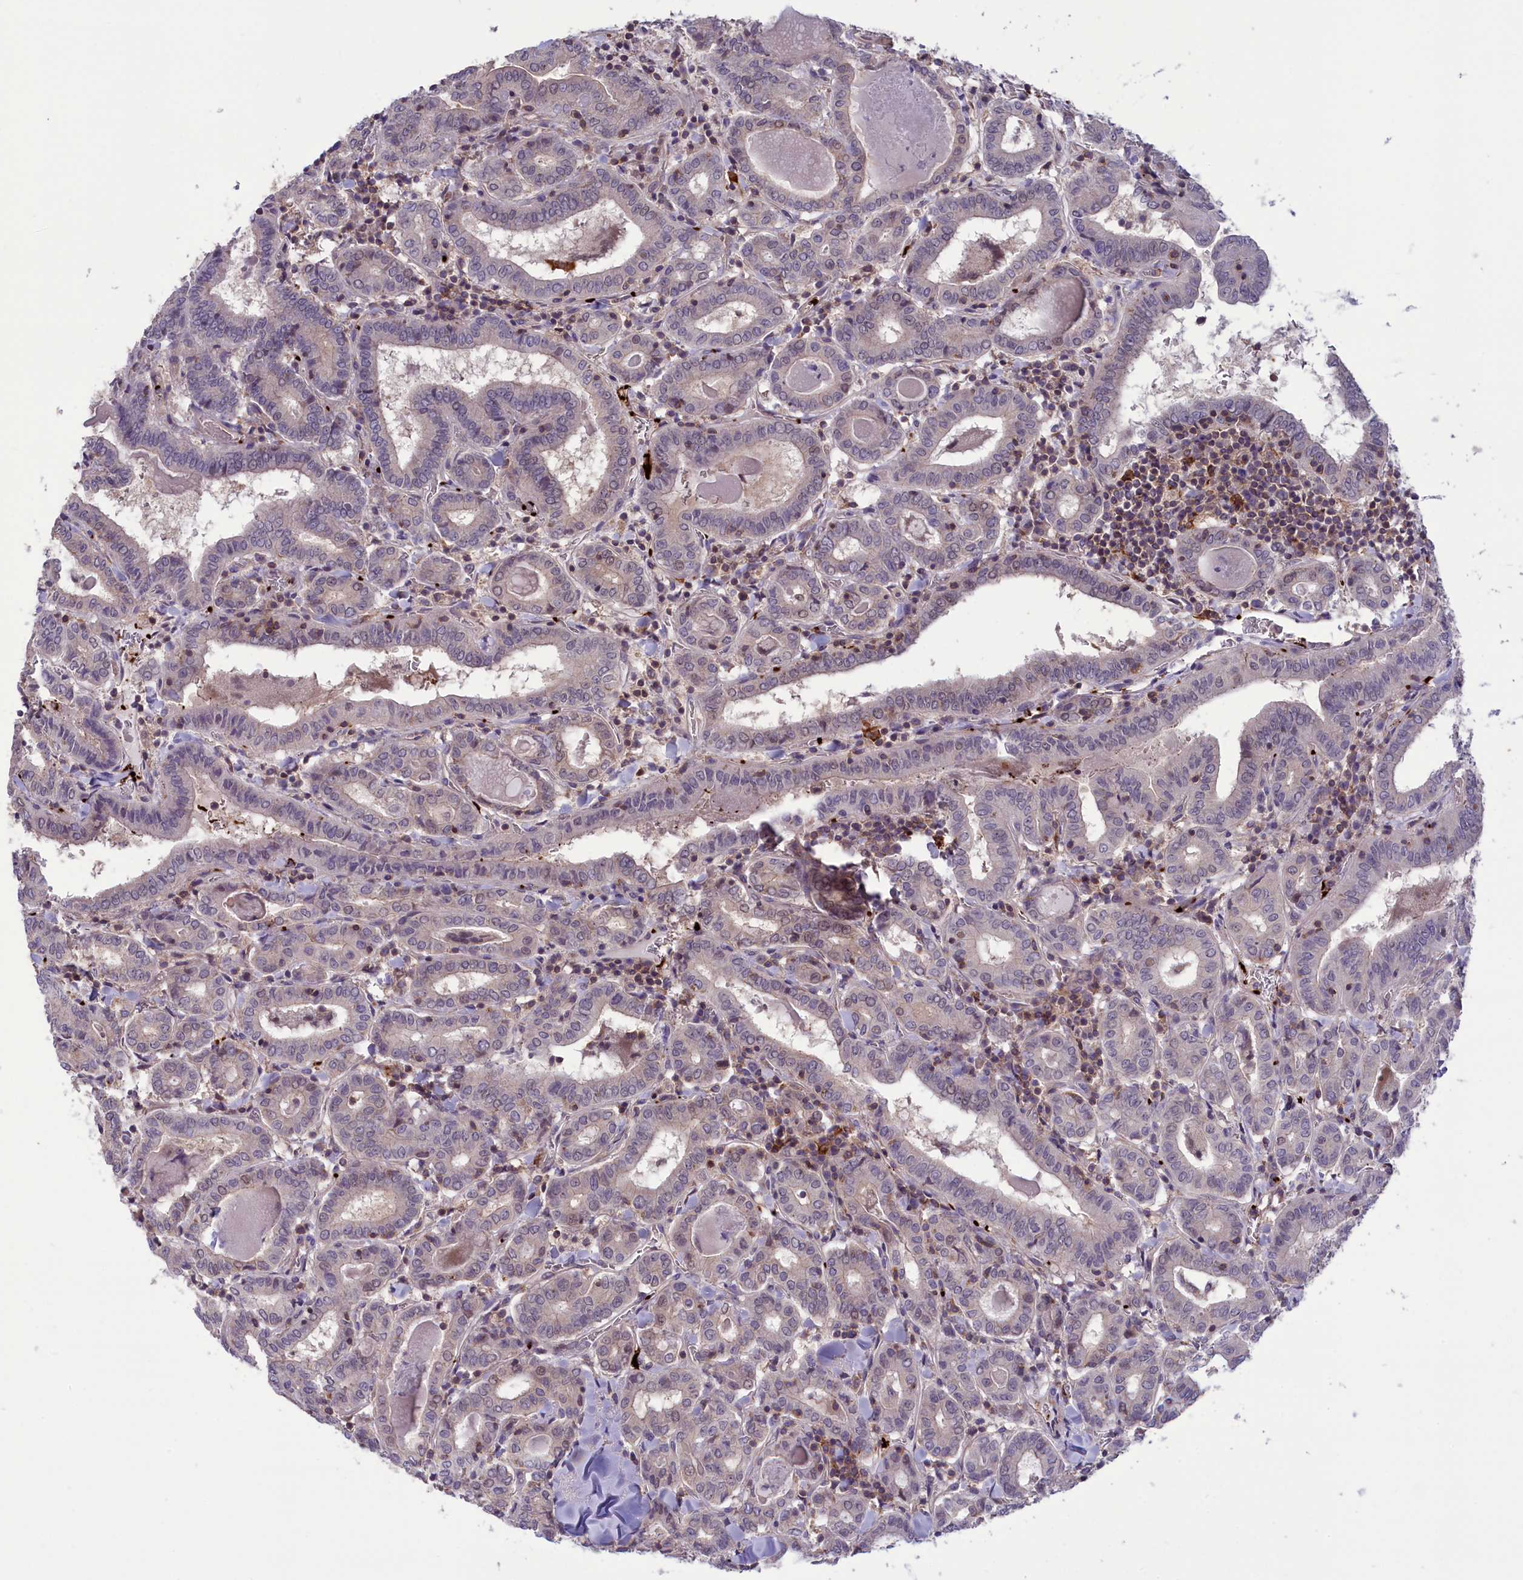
{"staining": {"intensity": "negative", "quantity": "none", "location": "none"}, "tissue": "thyroid cancer", "cell_type": "Tumor cells", "image_type": "cancer", "snomed": [{"axis": "morphology", "description": "Papillary adenocarcinoma, NOS"}, {"axis": "topography", "description": "Thyroid gland"}], "caption": "Tumor cells show no significant expression in thyroid papillary adenocarcinoma.", "gene": "HEATR3", "patient": {"sex": "female", "age": 72}}